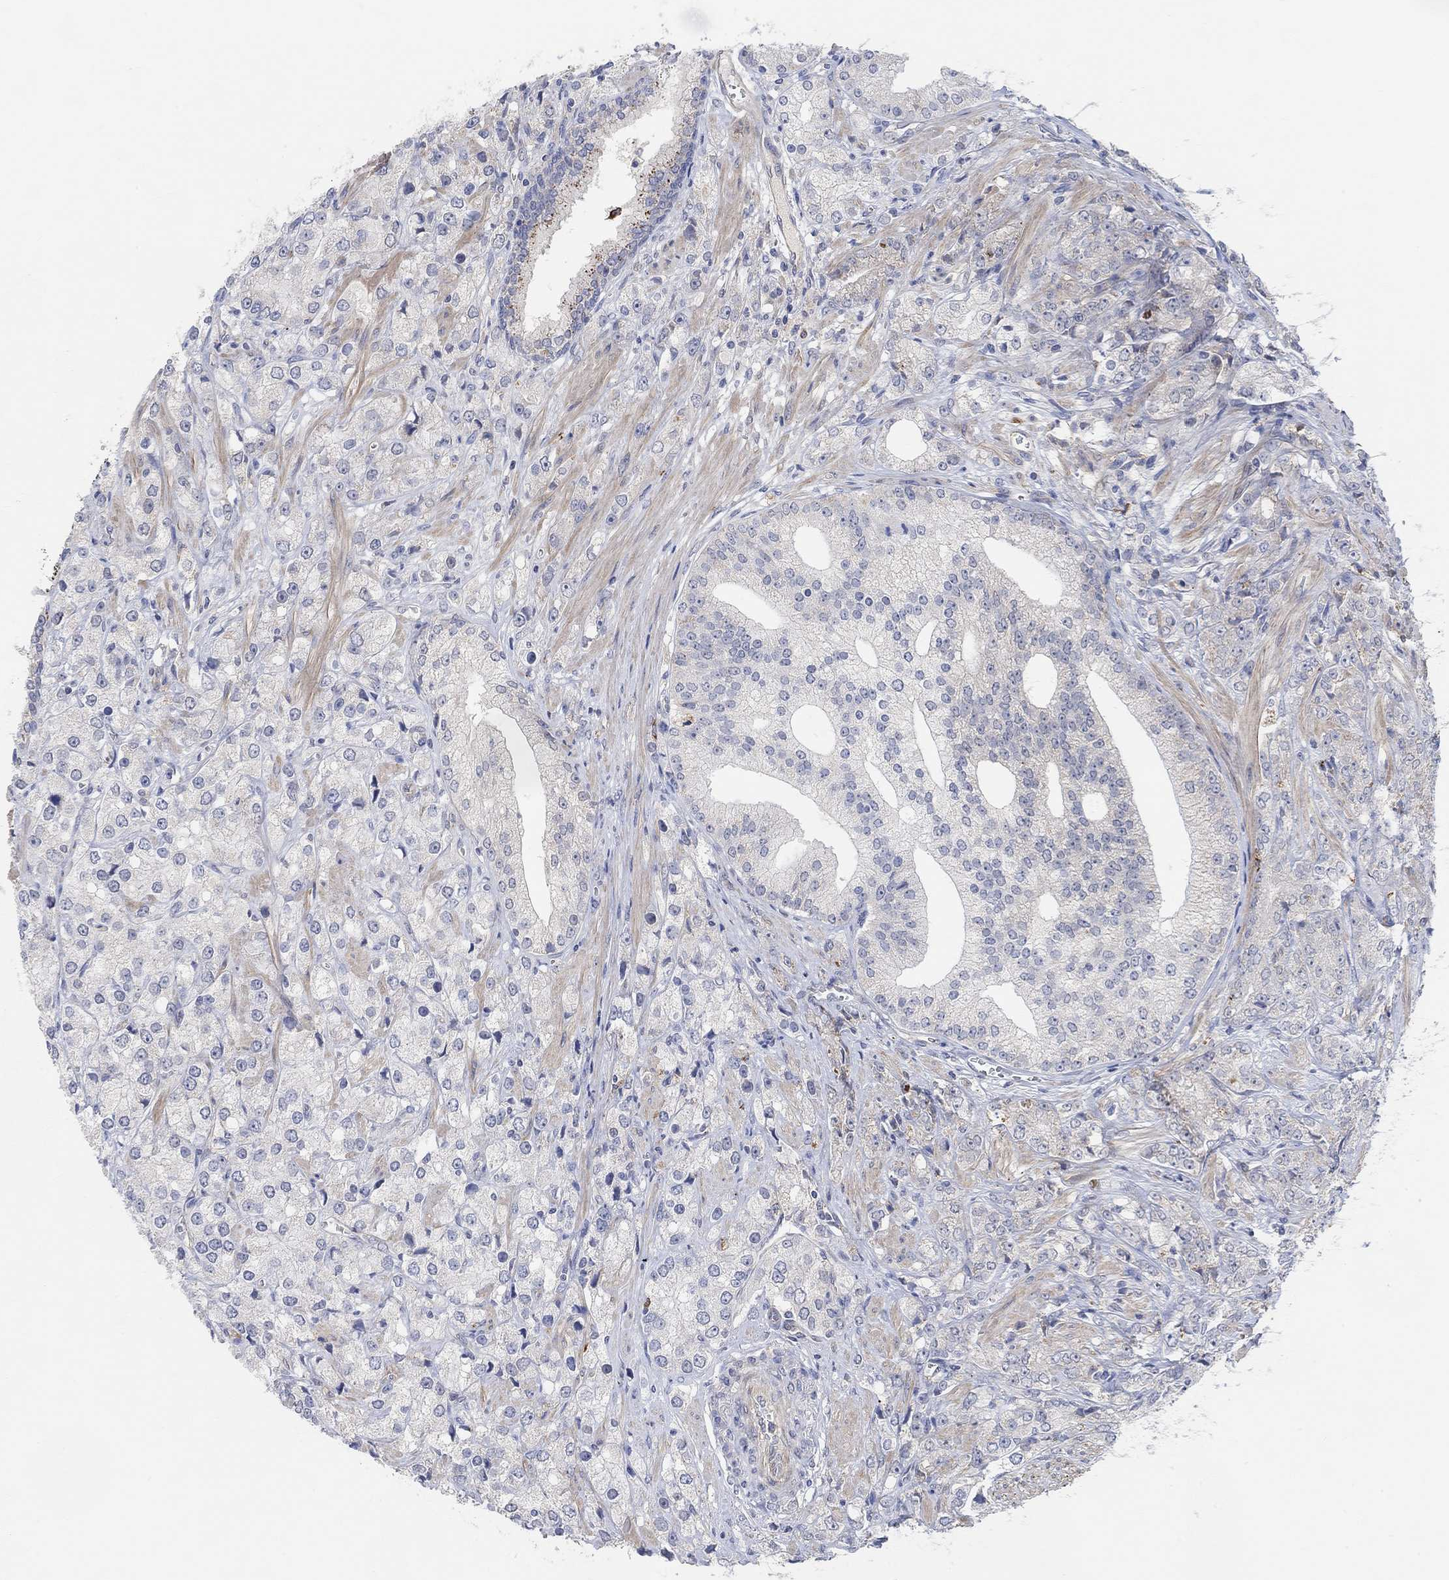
{"staining": {"intensity": "negative", "quantity": "none", "location": "none"}, "tissue": "prostate cancer", "cell_type": "Tumor cells", "image_type": "cancer", "snomed": [{"axis": "morphology", "description": "Adenocarcinoma, NOS"}, {"axis": "topography", "description": "Prostate and seminal vesicle, NOS"}, {"axis": "topography", "description": "Prostate"}], "caption": "Prostate cancer (adenocarcinoma) stained for a protein using immunohistochemistry (IHC) shows no positivity tumor cells.", "gene": "HCRTR1", "patient": {"sex": "male", "age": 68}}